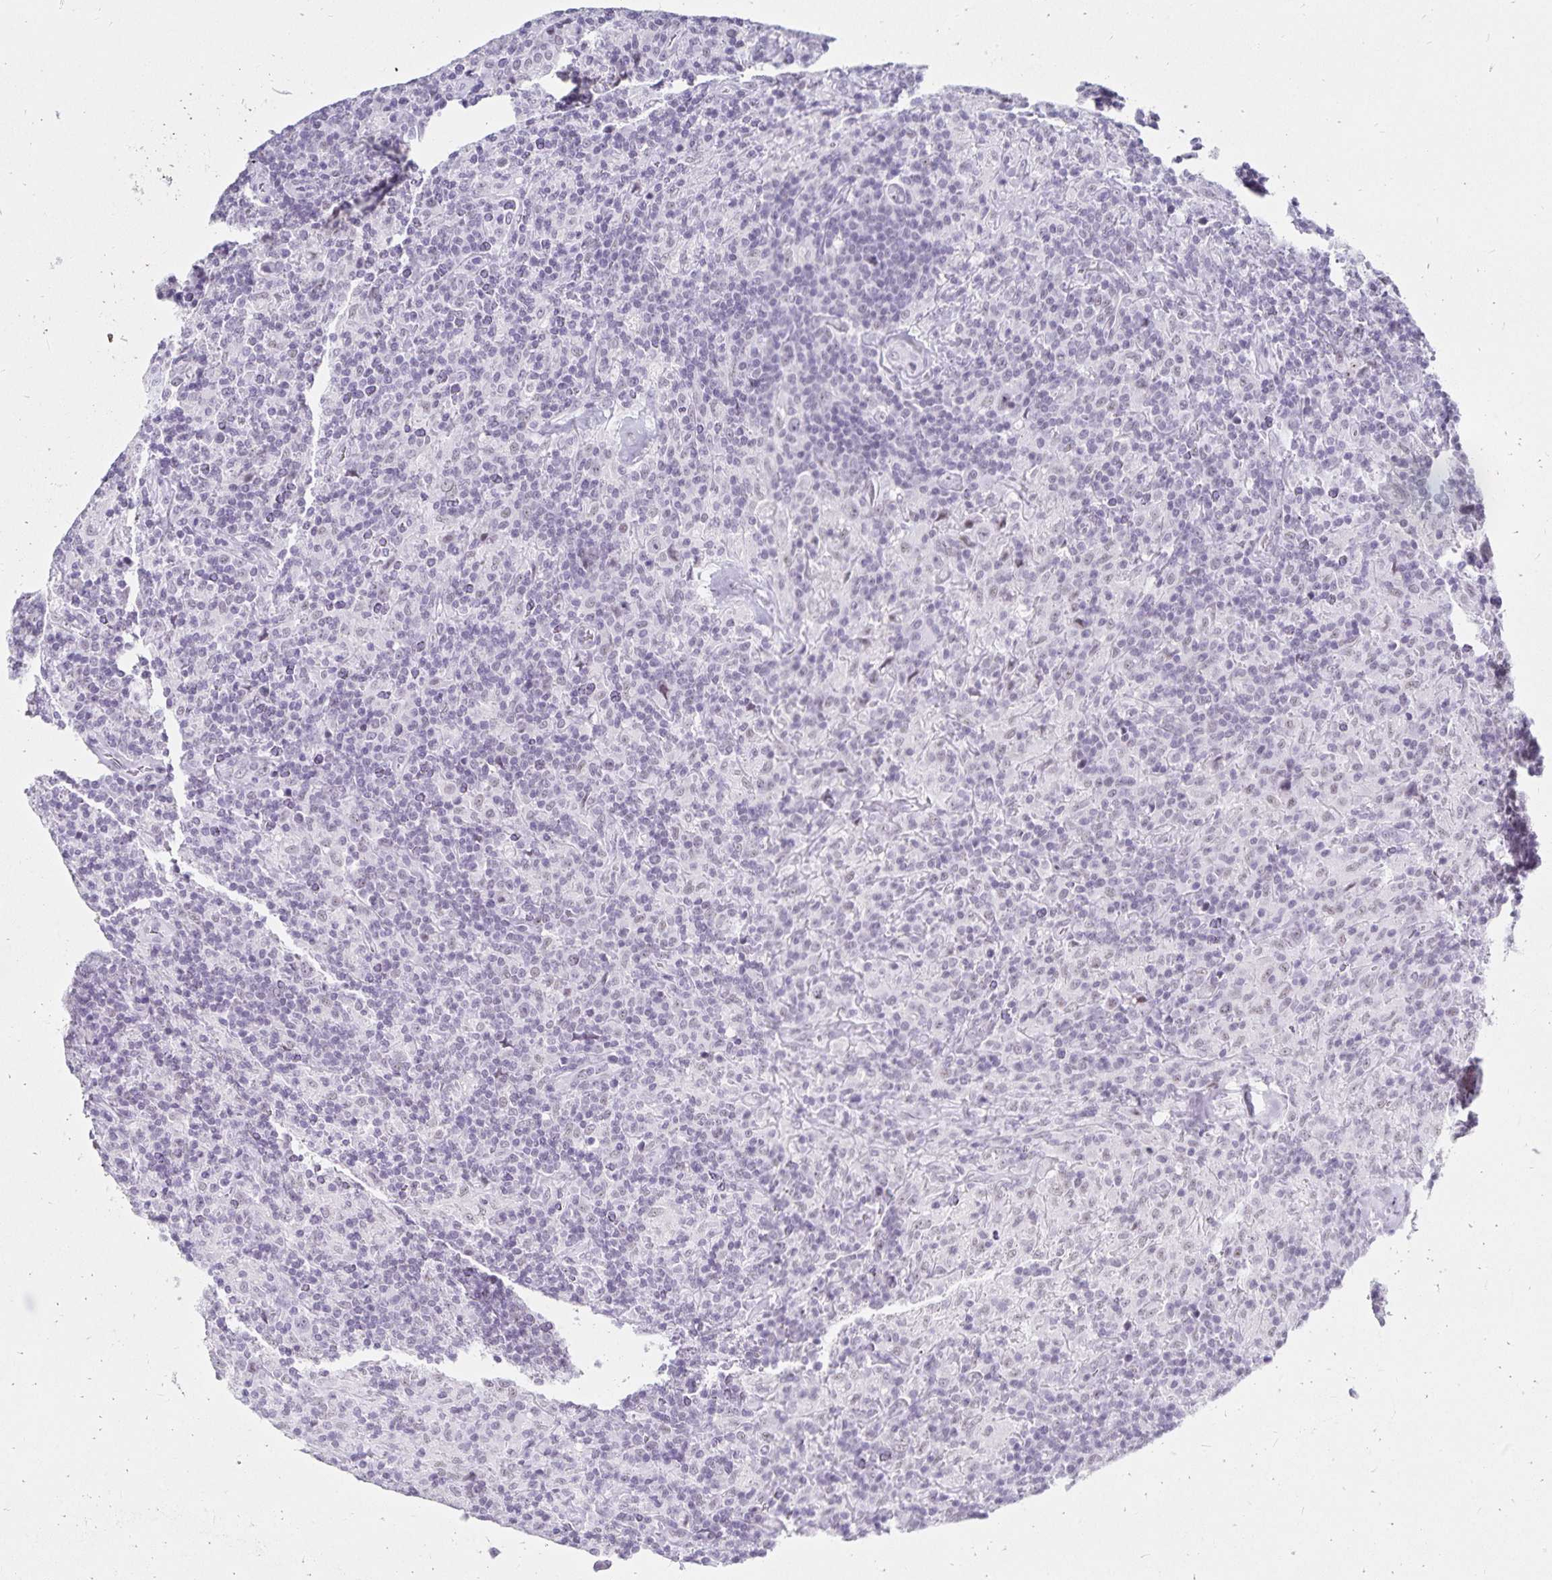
{"staining": {"intensity": "negative", "quantity": "none", "location": "none"}, "tissue": "lymphoma", "cell_type": "Tumor cells", "image_type": "cancer", "snomed": [{"axis": "morphology", "description": "Hodgkin's disease, NOS"}, {"axis": "topography", "description": "Lymph node"}], "caption": "Hodgkin's disease was stained to show a protein in brown. There is no significant expression in tumor cells.", "gene": "C20orf85", "patient": {"sex": "male", "age": 70}}